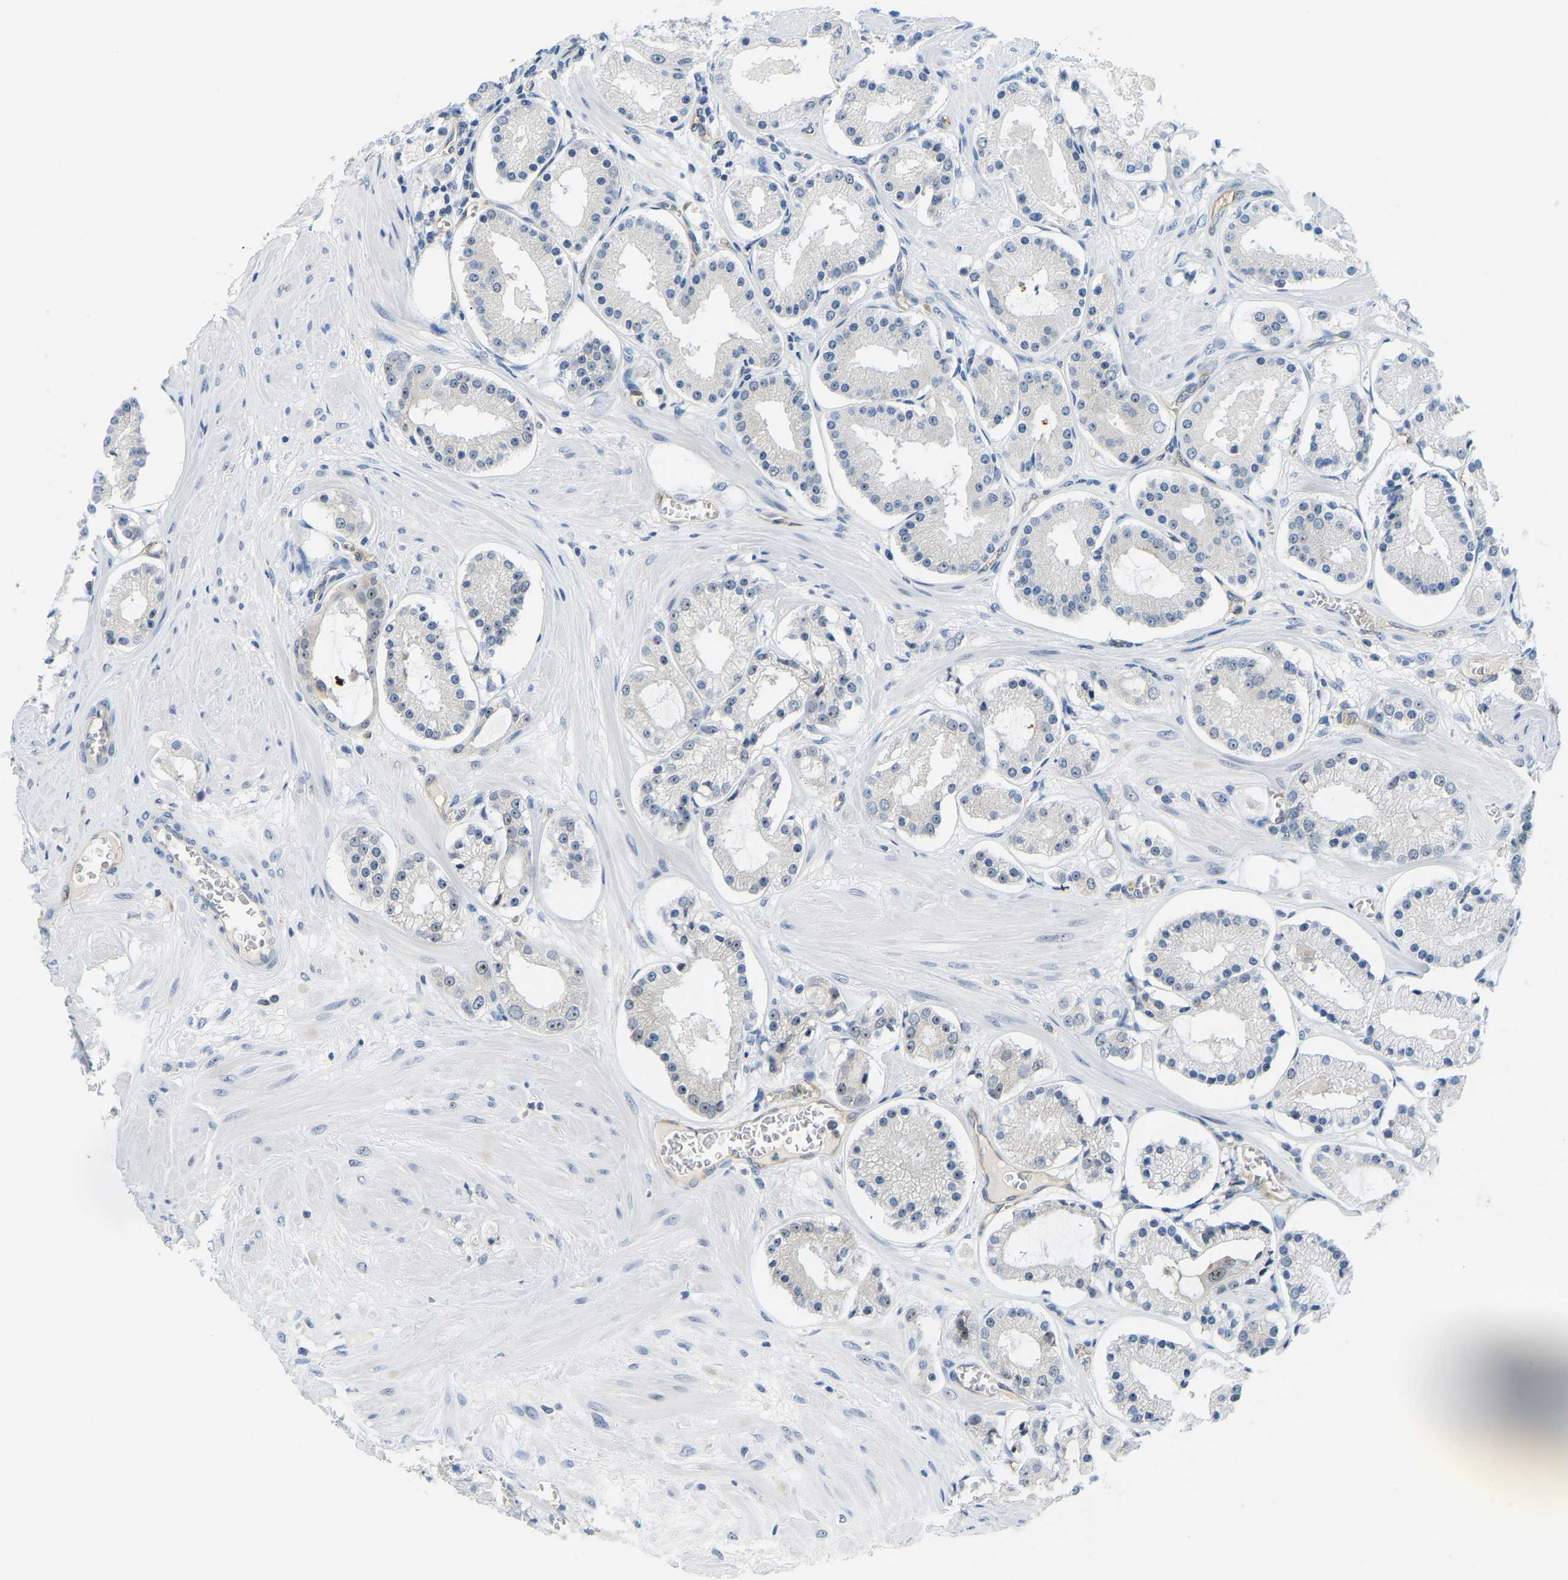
{"staining": {"intensity": "weak", "quantity": "<25%", "location": "nuclear"}, "tissue": "prostate cancer", "cell_type": "Tumor cells", "image_type": "cancer", "snomed": [{"axis": "morphology", "description": "Adenocarcinoma, High grade"}, {"axis": "topography", "description": "Prostate"}], "caption": "This histopathology image is of prostate high-grade adenocarcinoma stained with immunohistochemistry to label a protein in brown with the nuclei are counter-stained blue. There is no expression in tumor cells.", "gene": "RRP1", "patient": {"sex": "male", "age": 66}}